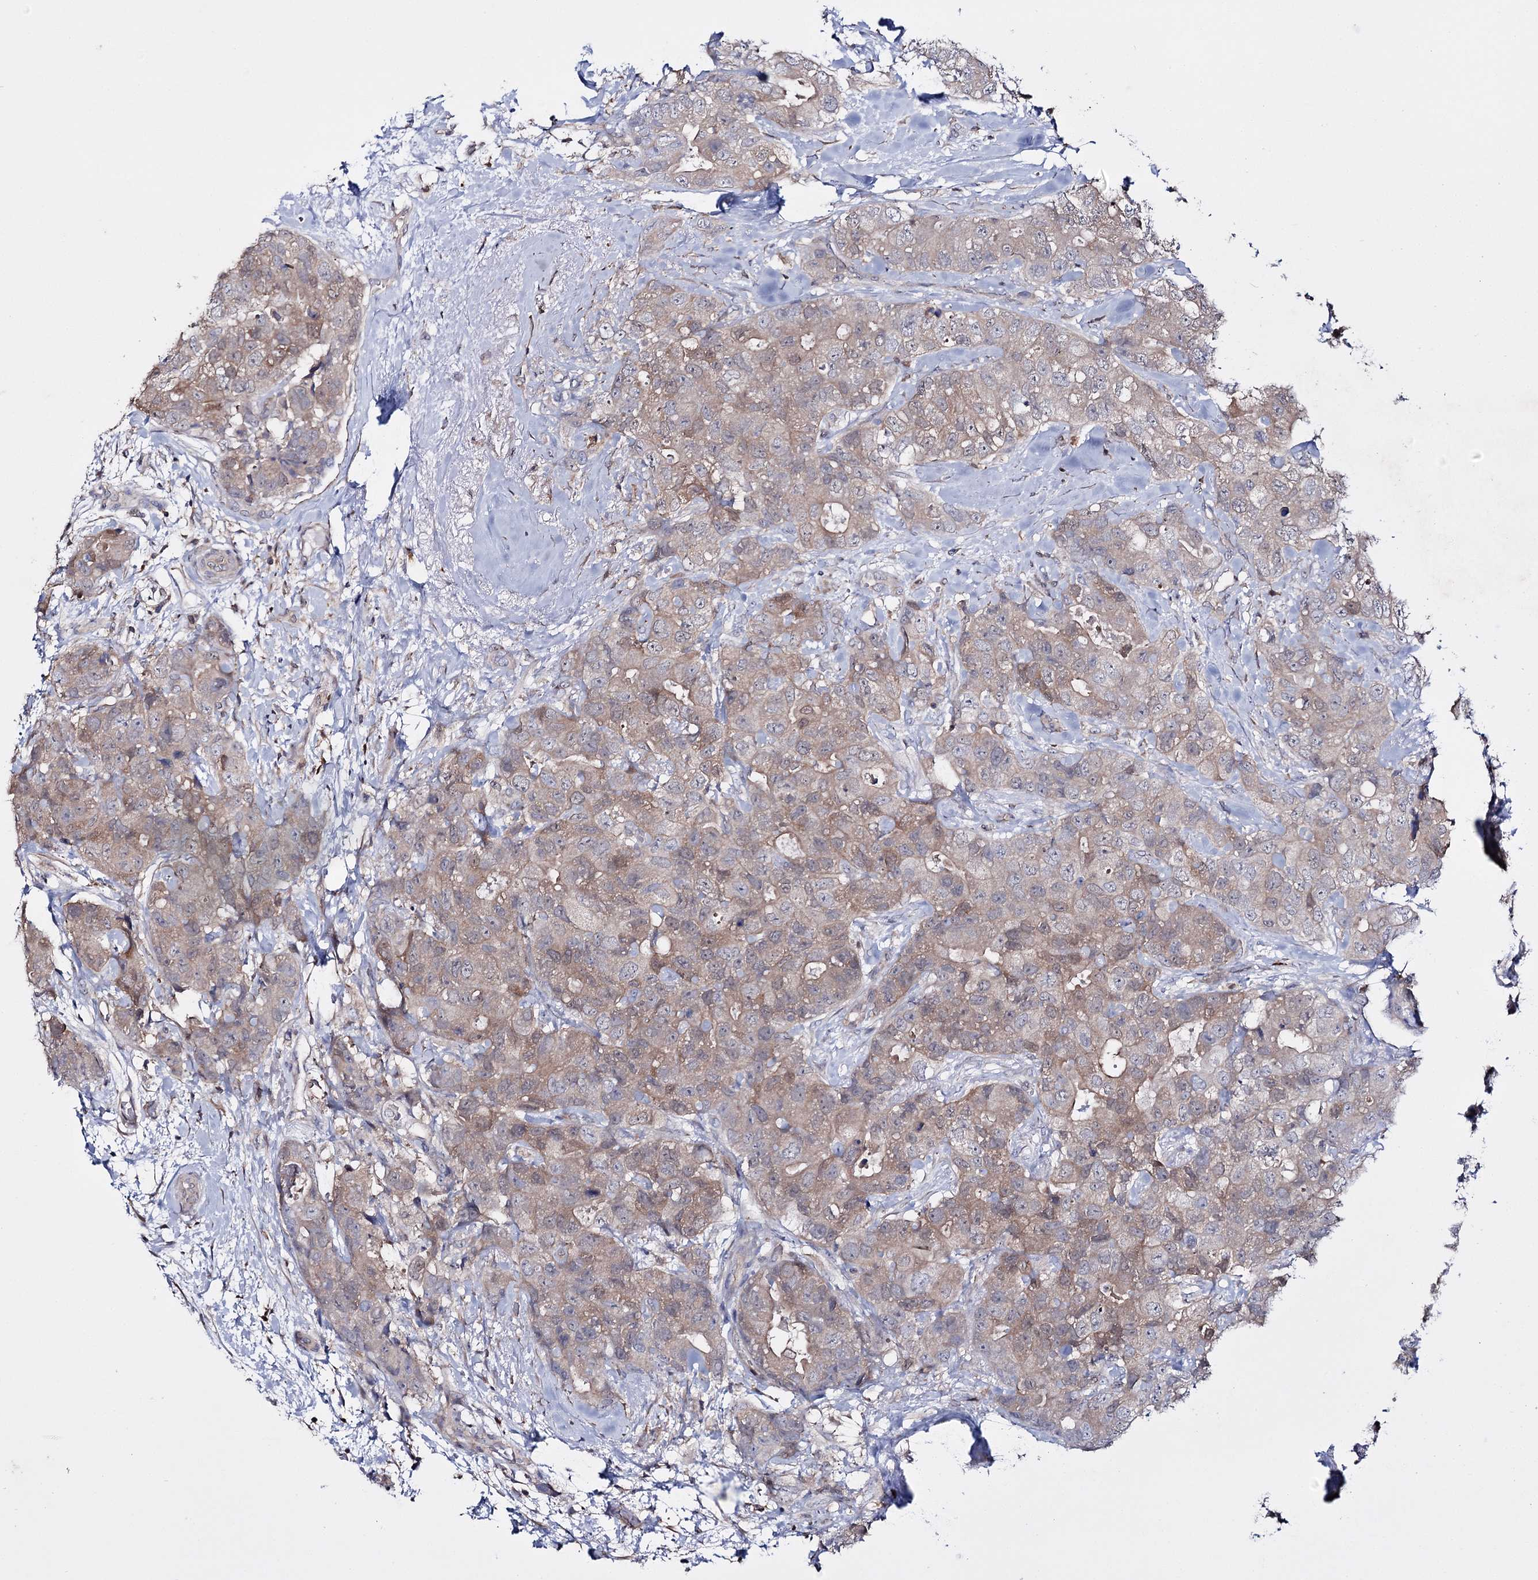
{"staining": {"intensity": "moderate", "quantity": ">75%", "location": "cytoplasmic/membranous"}, "tissue": "breast cancer", "cell_type": "Tumor cells", "image_type": "cancer", "snomed": [{"axis": "morphology", "description": "Duct carcinoma"}, {"axis": "topography", "description": "Breast"}], "caption": "Tumor cells demonstrate medium levels of moderate cytoplasmic/membranous expression in approximately >75% of cells in human breast invasive ductal carcinoma.", "gene": "PTER", "patient": {"sex": "female", "age": 62}}